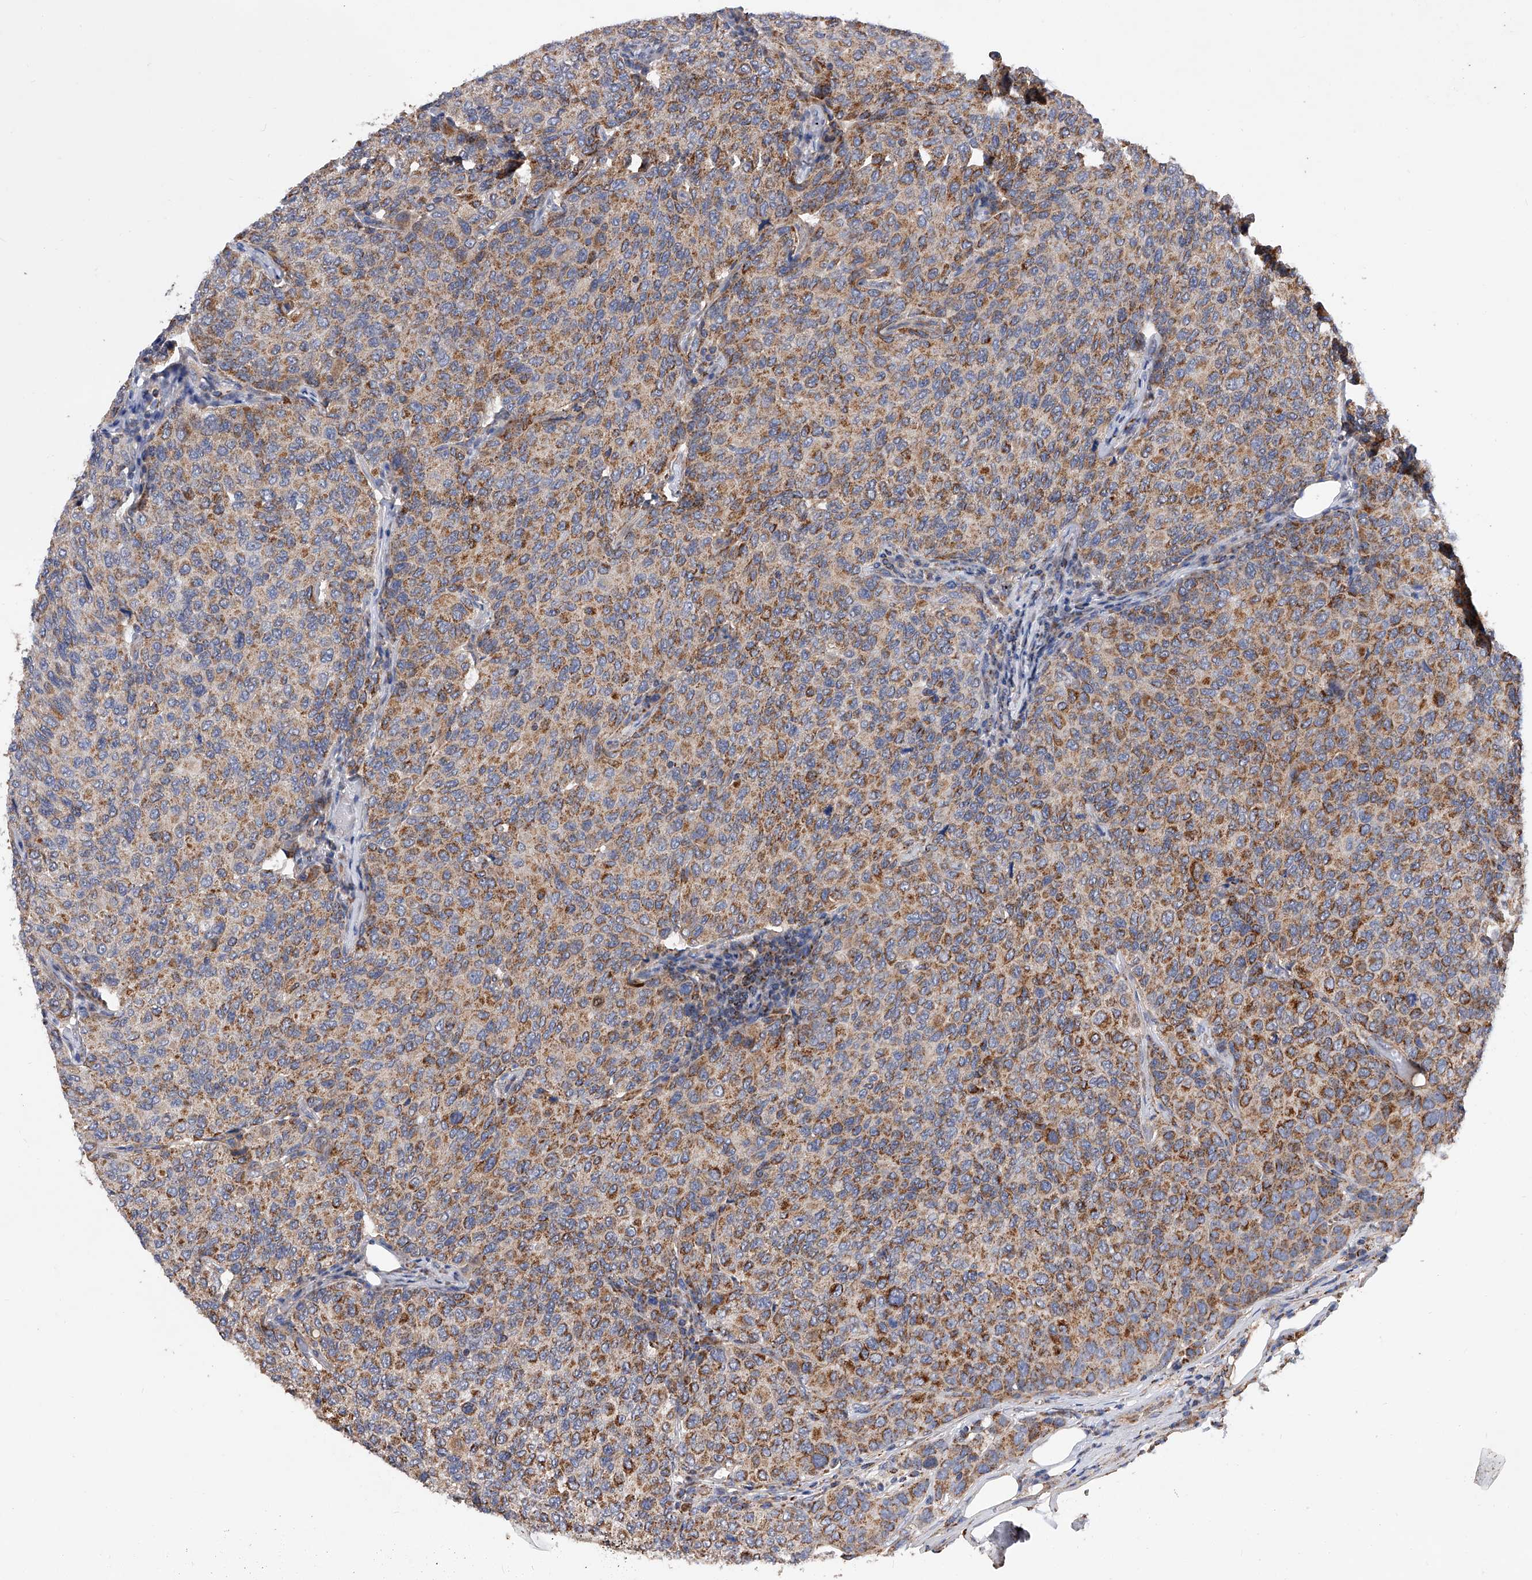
{"staining": {"intensity": "moderate", "quantity": ">75%", "location": "cytoplasmic/membranous"}, "tissue": "breast cancer", "cell_type": "Tumor cells", "image_type": "cancer", "snomed": [{"axis": "morphology", "description": "Duct carcinoma"}, {"axis": "topography", "description": "Breast"}], "caption": "Breast invasive ductal carcinoma was stained to show a protein in brown. There is medium levels of moderate cytoplasmic/membranous staining in approximately >75% of tumor cells.", "gene": "PDSS2", "patient": {"sex": "female", "age": 55}}